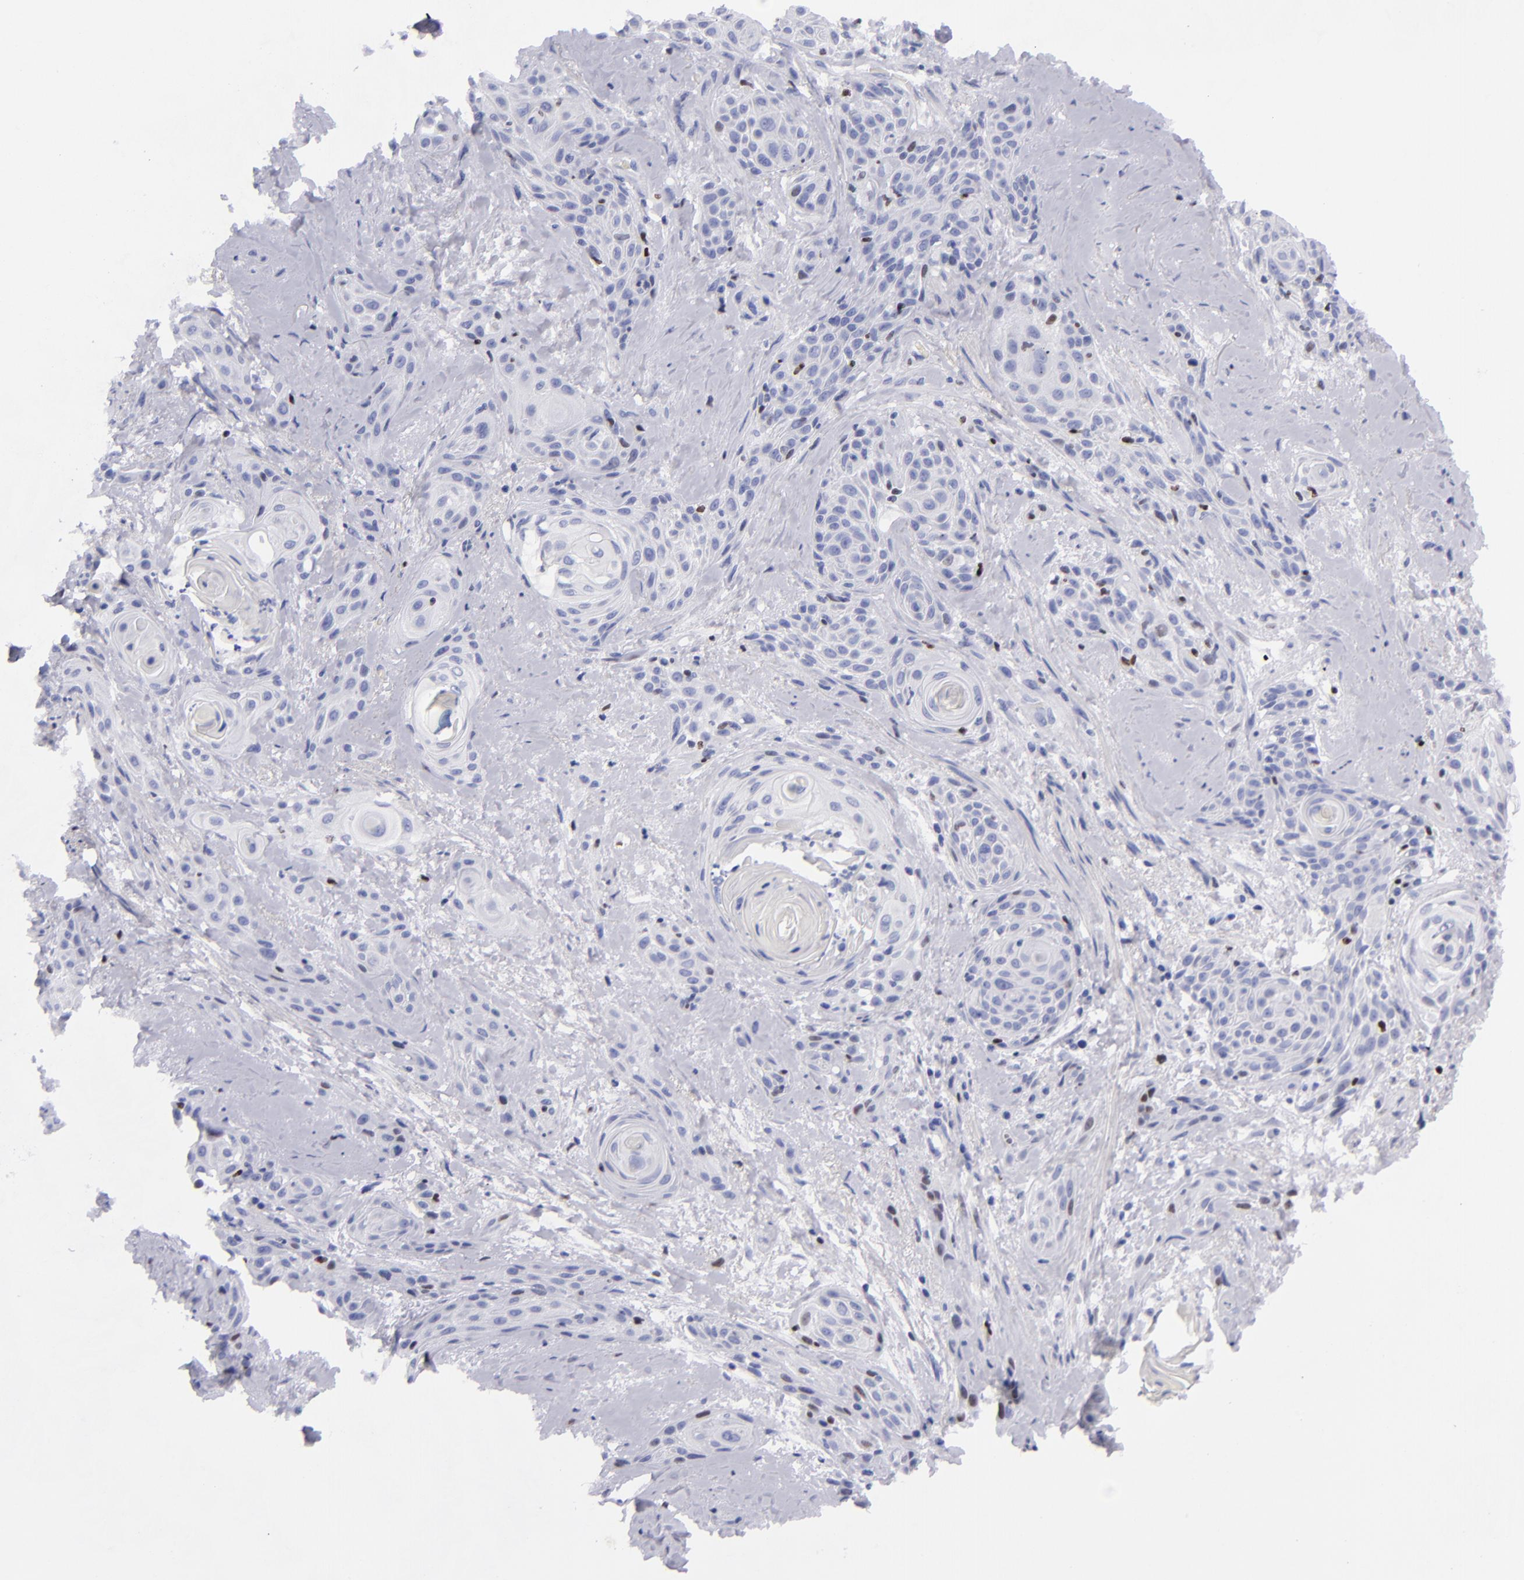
{"staining": {"intensity": "strong", "quantity": "<25%", "location": "nuclear"}, "tissue": "skin cancer", "cell_type": "Tumor cells", "image_type": "cancer", "snomed": [{"axis": "morphology", "description": "Squamous cell carcinoma, NOS"}, {"axis": "topography", "description": "Skin"}, {"axis": "topography", "description": "Anal"}], "caption": "The photomicrograph reveals staining of skin cancer (squamous cell carcinoma), revealing strong nuclear protein staining (brown color) within tumor cells.", "gene": "MCM7", "patient": {"sex": "male", "age": 64}}